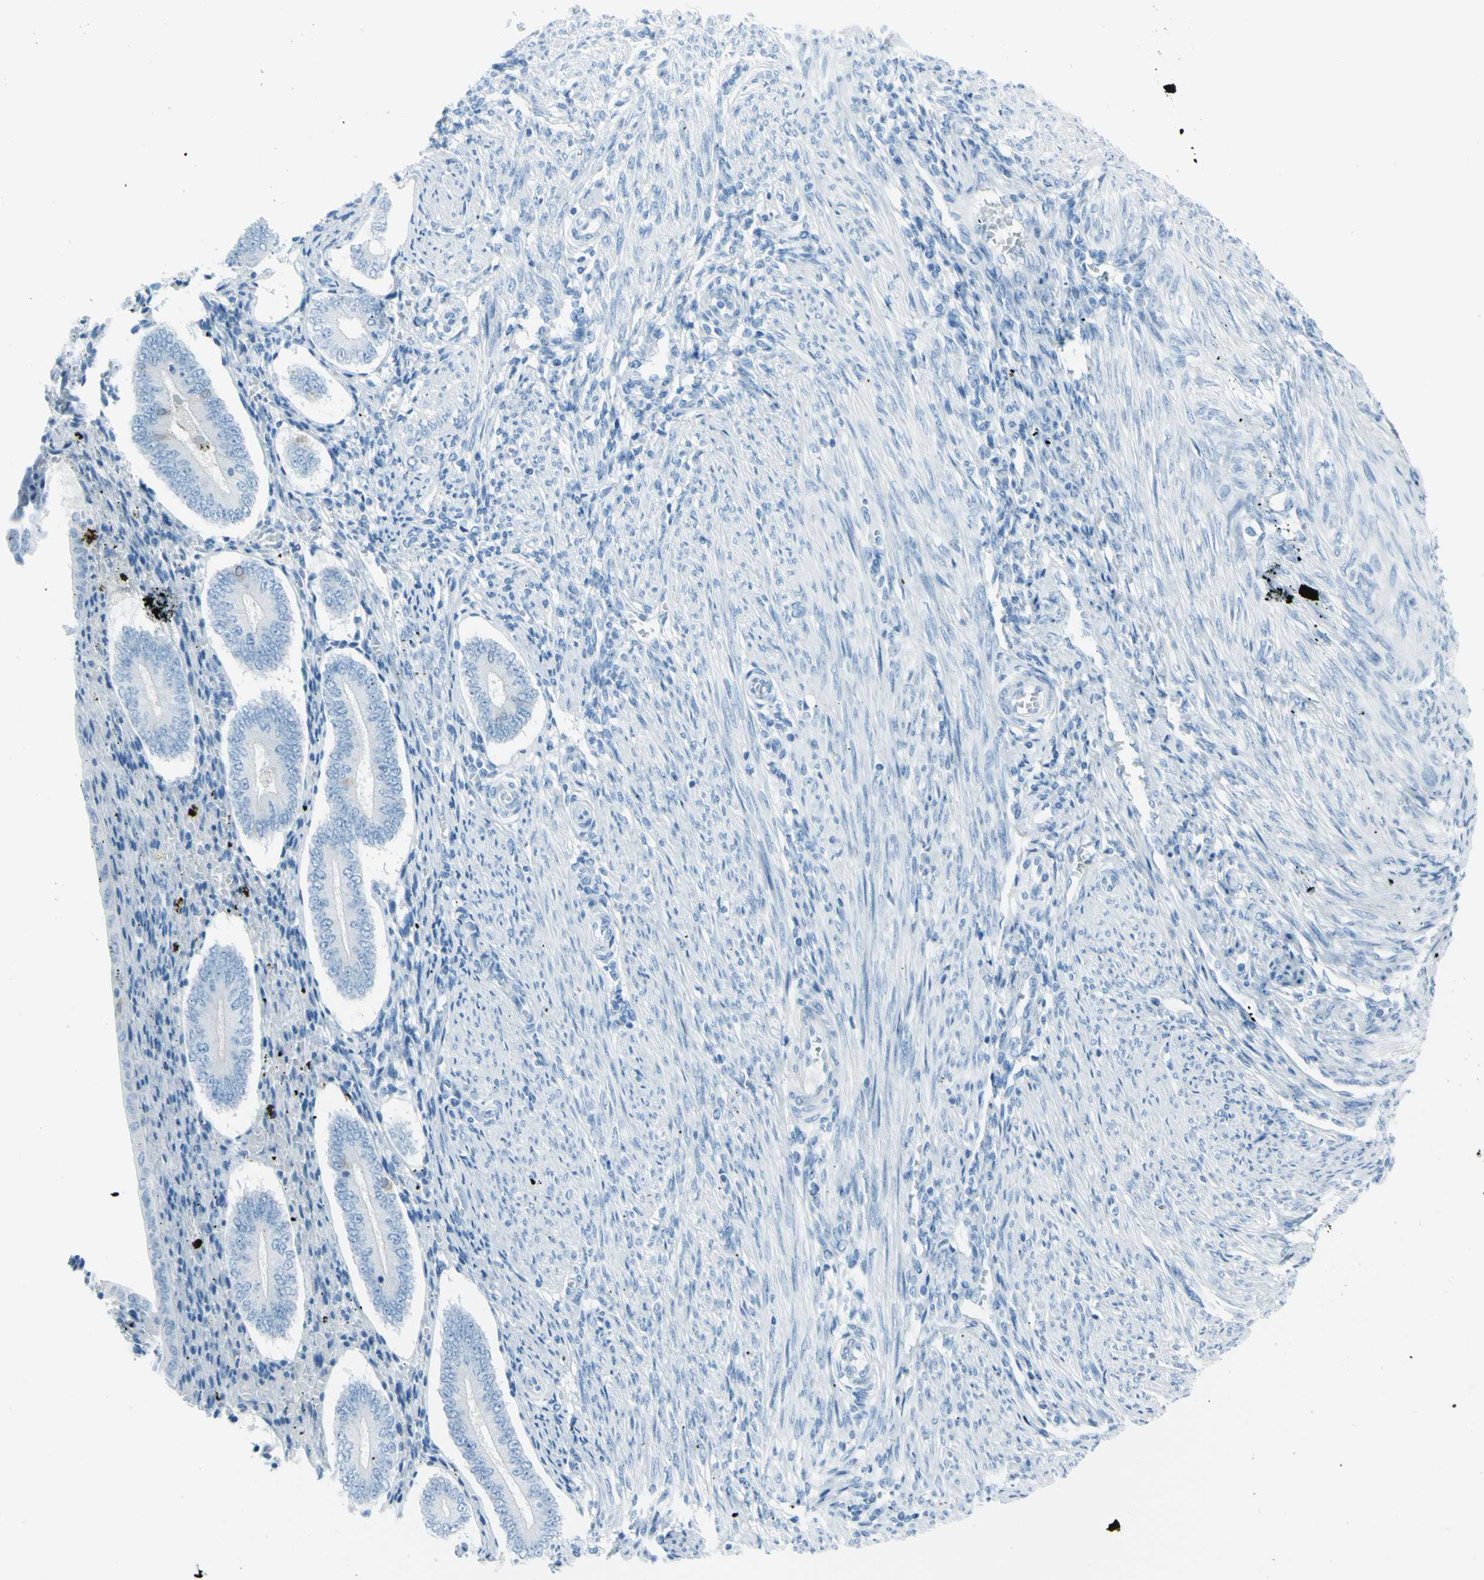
{"staining": {"intensity": "negative", "quantity": "none", "location": "none"}, "tissue": "endometrium", "cell_type": "Cells in endometrial stroma", "image_type": "normal", "snomed": [{"axis": "morphology", "description": "Normal tissue, NOS"}, {"axis": "topography", "description": "Endometrium"}], "caption": "The image exhibits no significant expression in cells in endometrial stroma of endometrium.", "gene": "AFP", "patient": {"sex": "female", "age": 42}}